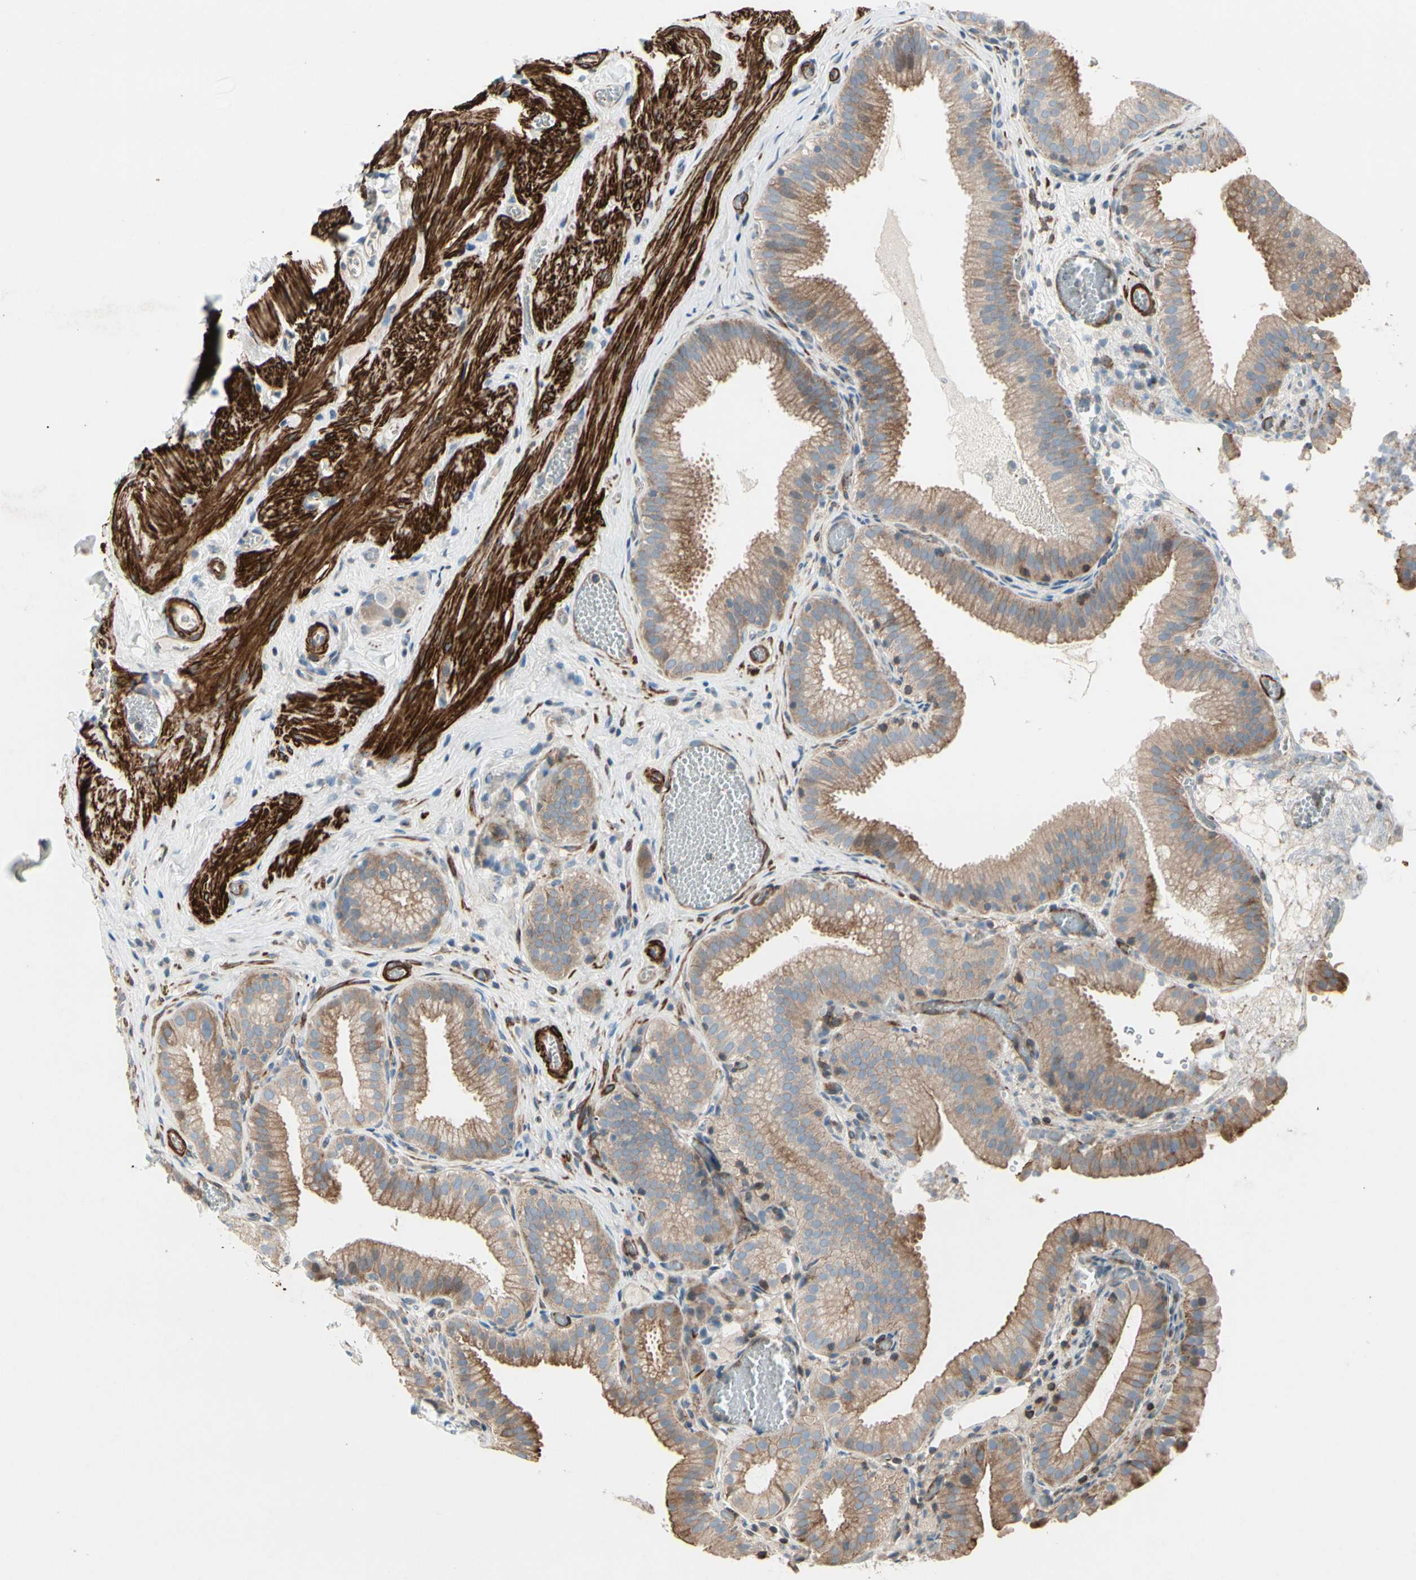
{"staining": {"intensity": "moderate", "quantity": ">75%", "location": "cytoplasmic/membranous"}, "tissue": "gallbladder", "cell_type": "Glandular cells", "image_type": "normal", "snomed": [{"axis": "morphology", "description": "Normal tissue, NOS"}, {"axis": "topography", "description": "Gallbladder"}], "caption": "Gallbladder stained with DAB (3,3'-diaminobenzidine) IHC displays medium levels of moderate cytoplasmic/membranous staining in about >75% of glandular cells. (brown staining indicates protein expression, while blue staining denotes nuclei).", "gene": "TPM1", "patient": {"sex": "male", "age": 54}}